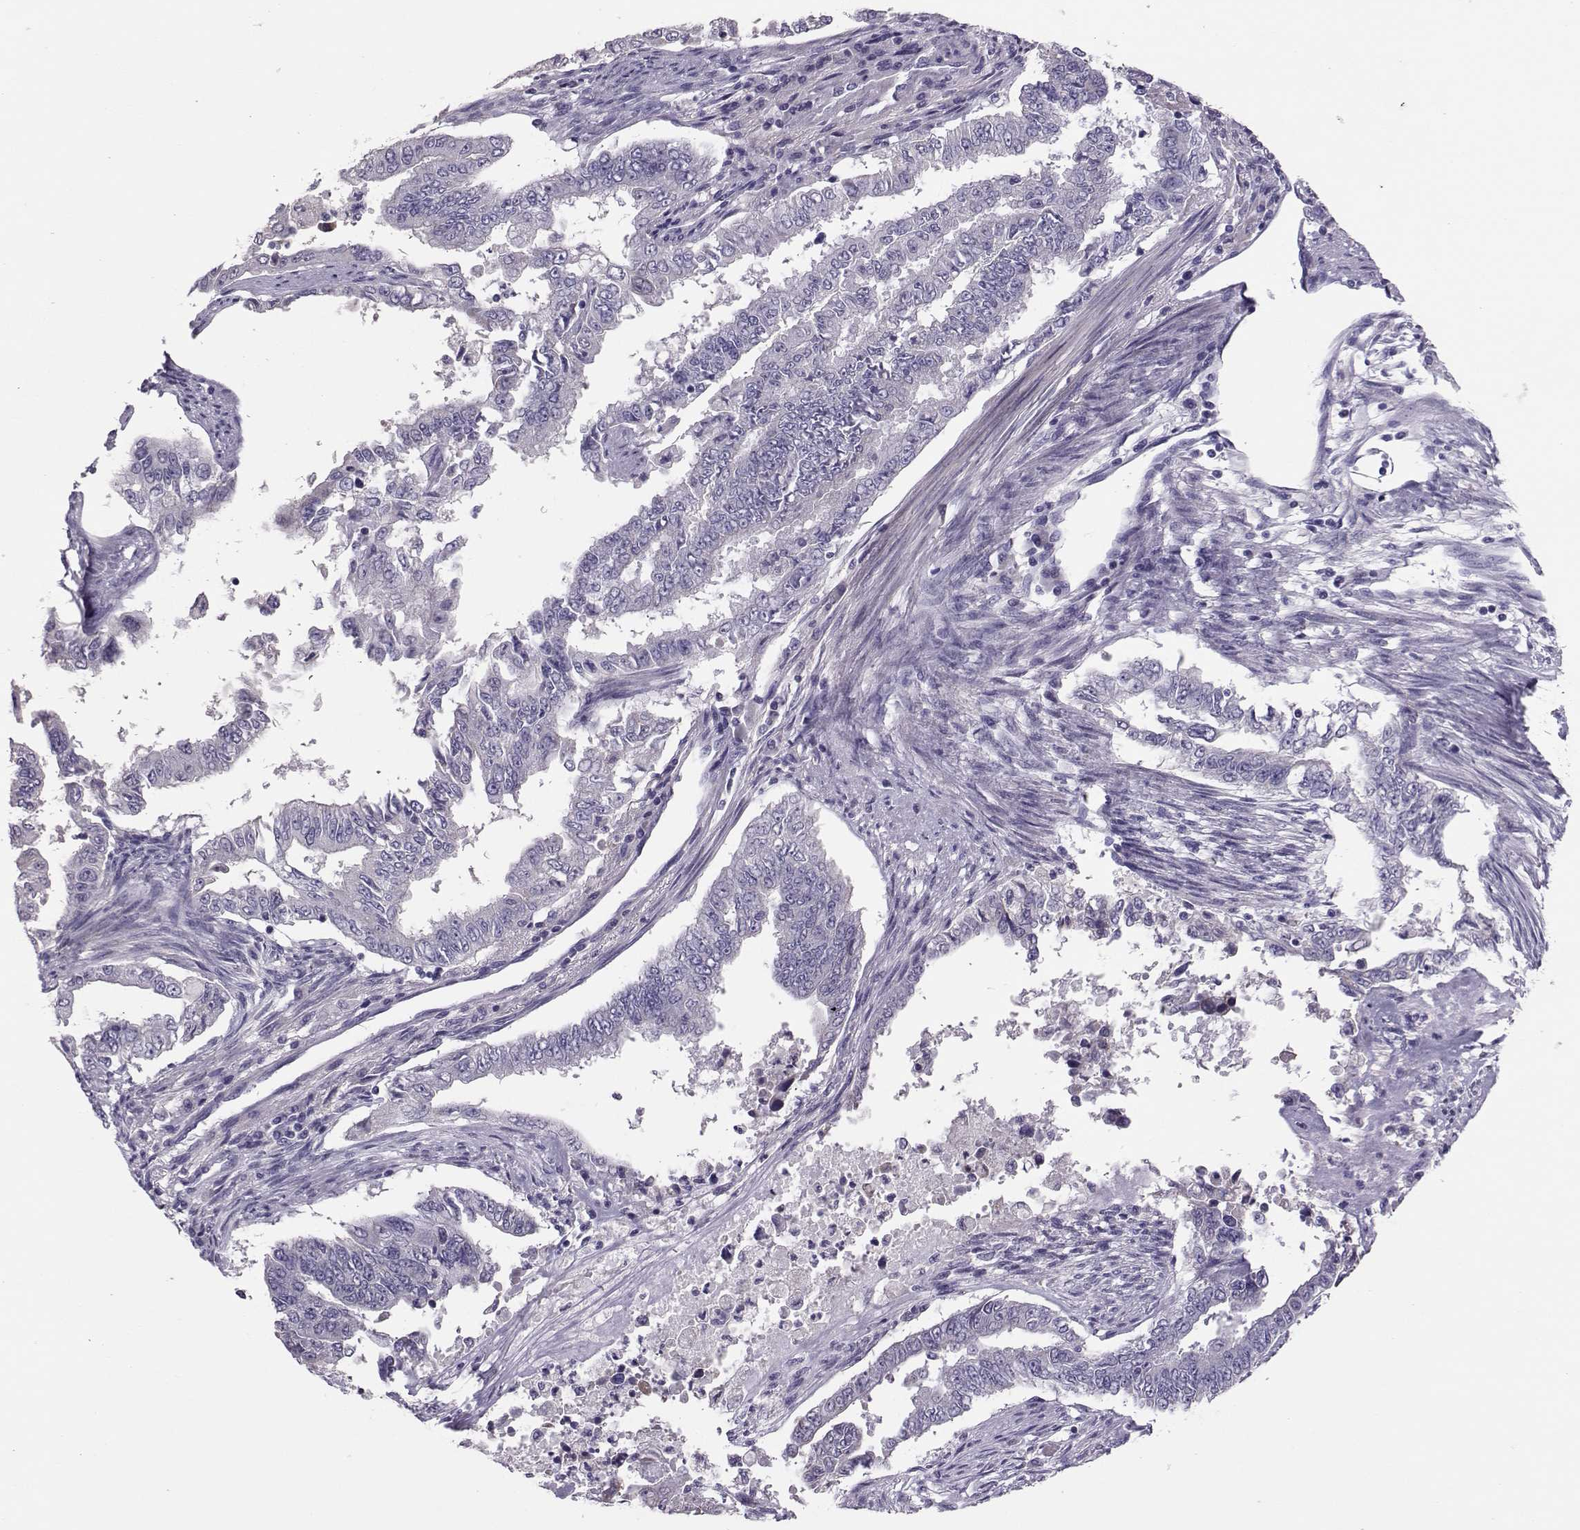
{"staining": {"intensity": "negative", "quantity": "none", "location": "none"}, "tissue": "endometrial cancer", "cell_type": "Tumor cells", "image_type": "cancer", "snomed": [{"axis": "morphology", "description": "Adenocarcinoma, NOS"}, {"axis": "topography", "description": "Uterus"}], "caption": "IHC of human endometrial adenocarcinoma reveals no positivity in tumor cells.", "gene": "DNAAF1", "patient": {"sex": "female", "age": 59}}